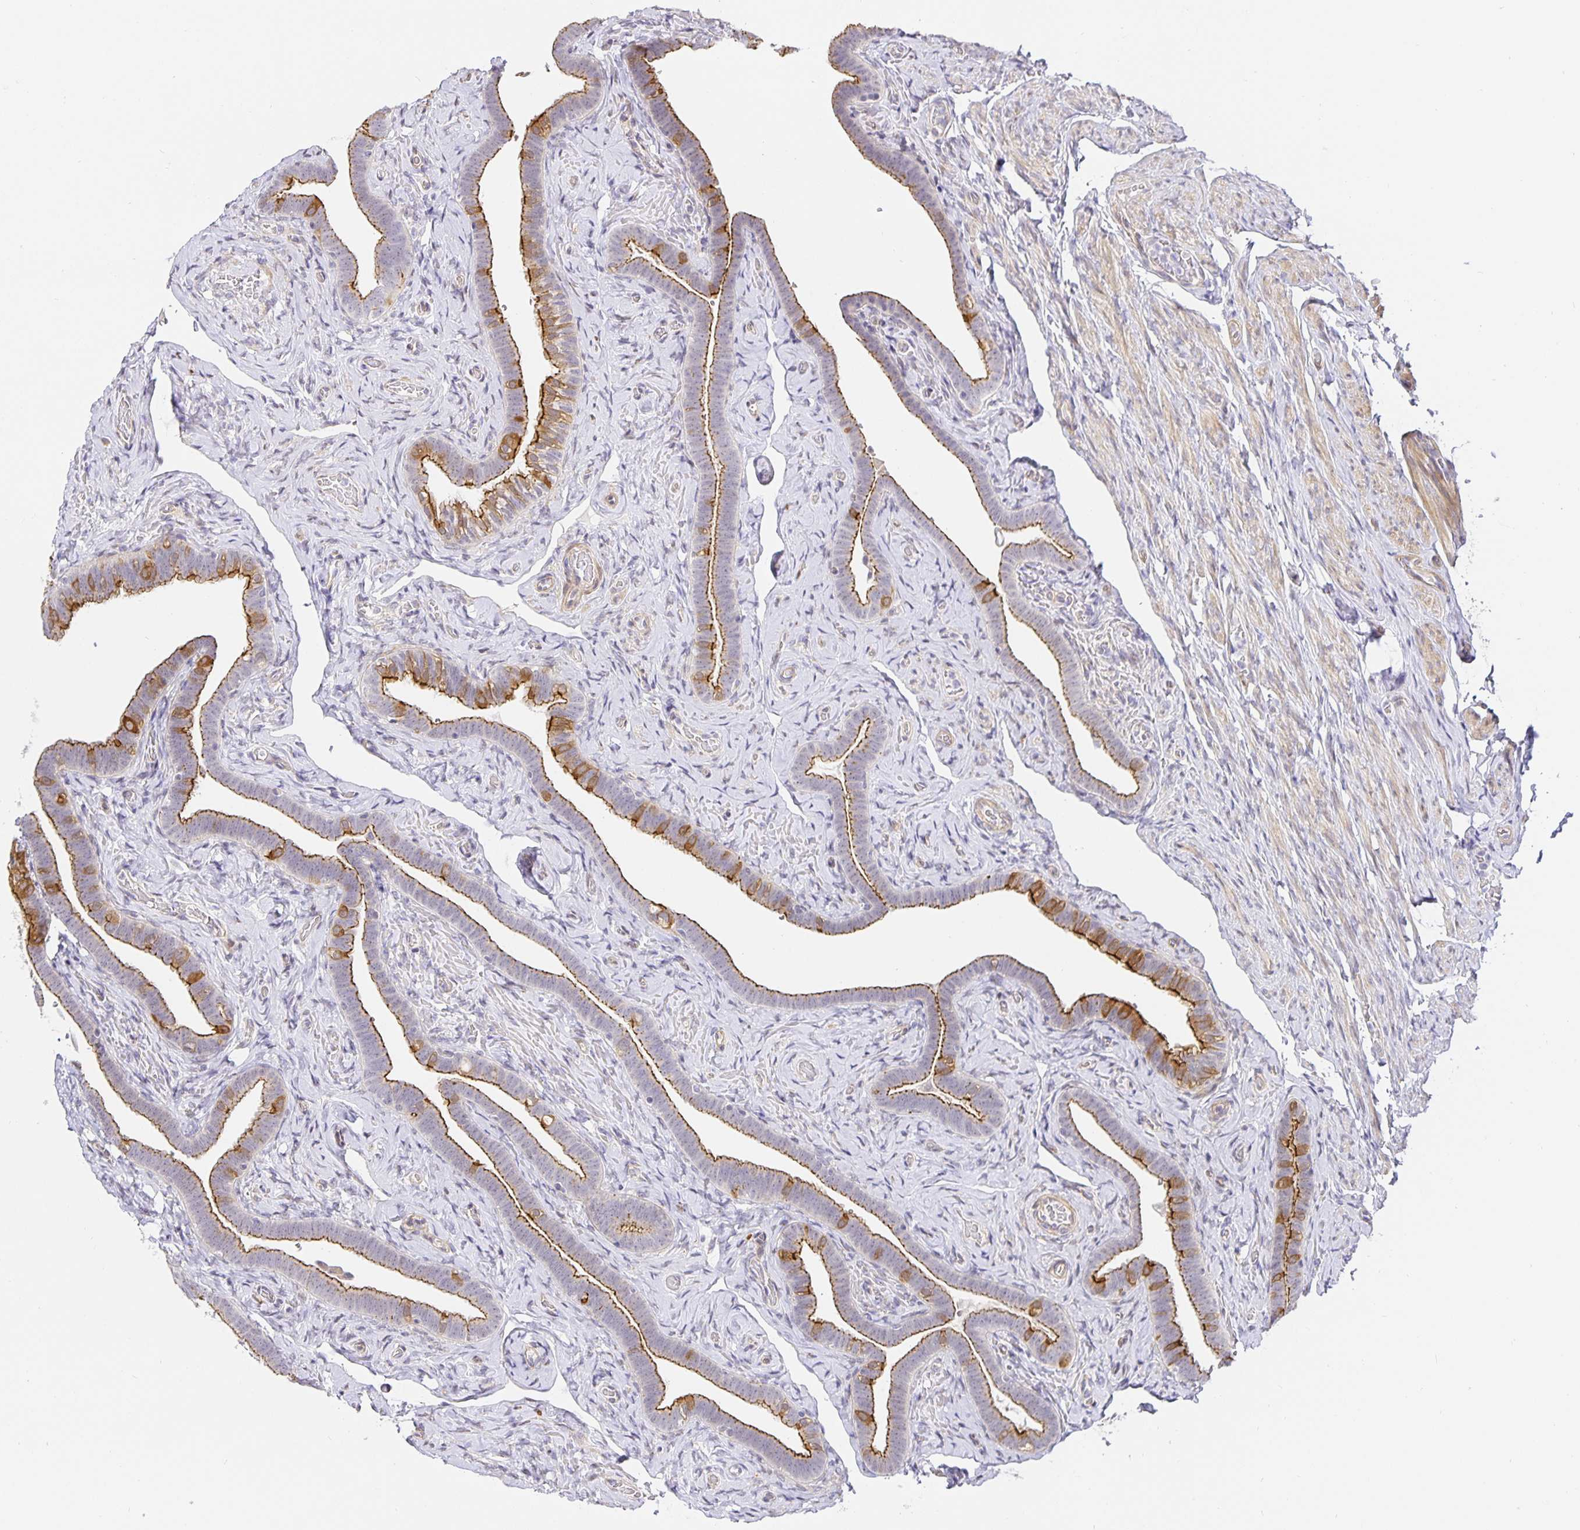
{"staining": {"intensity": "moderate", "quantity": ">75%", "location": "cytoplasmic/membranous"}, "tissue": "fallopian tube", "cell_type": "Glandular cells", "image_type": "normal", "snomed": [{"axis": "morphology", "description": "Normal tissue, NOS"}, {"axis": "topography", "description": "Fallopian tube"}], "caption": "A histopathology image of fallopian tube stained for a protein shows moderate cytoplasmic/membranous brown staining in glandular cells.", "gene": "TJP3", "patient": {"sex": "female", "age": 69}}